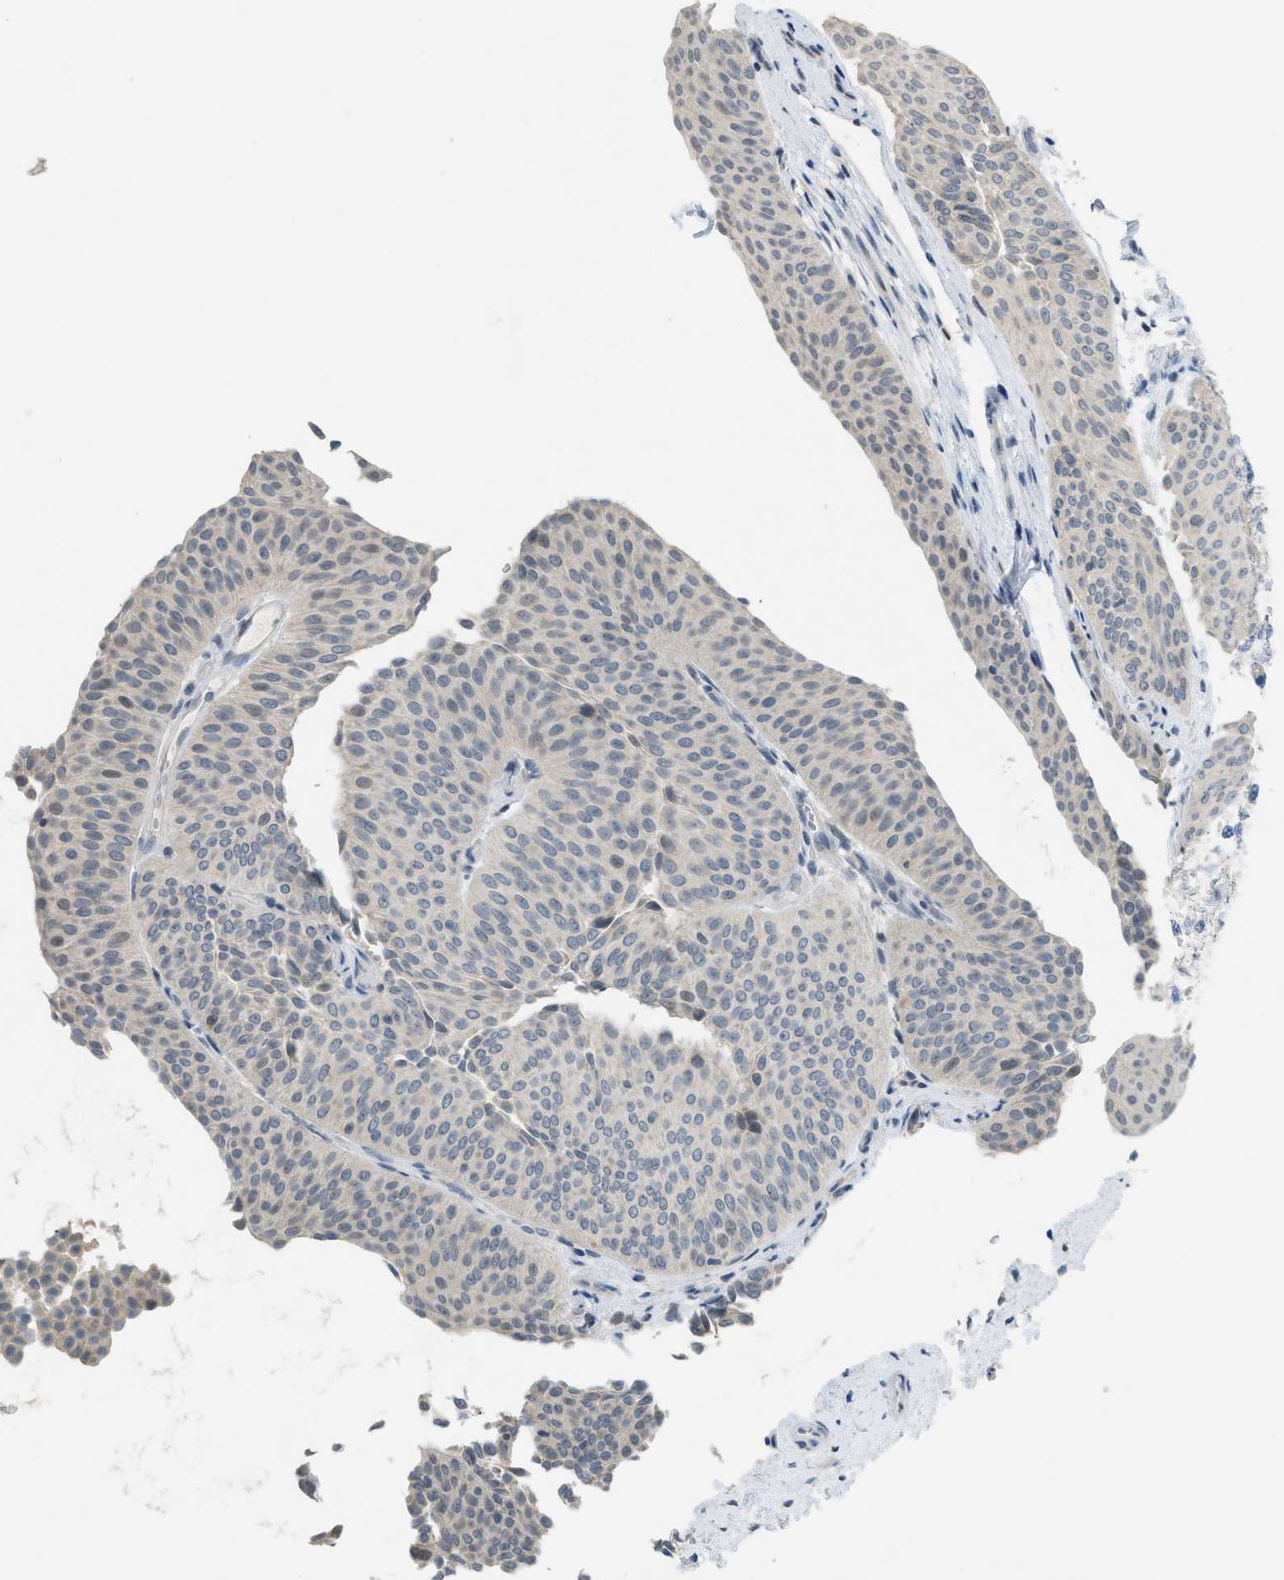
{"staining": {"intensity": "weak", "quantity": "<25%", "location": "cytoplasmic/membranous,nuclear"}, "tissue": "urothelial cancer", "cell_type": "Tumor cells", "image_type": "cancer", "snomed": [{"axis": "morphology", "description": "Urothelial carcinoma, Low grade"}, {"axis": "topography", "description": "Urinary bladder"}], "caption": "Tumor cells are negative for protein expression in human urothelial cancer. (Stains: DAB (3,3'-diaminobenzidine) immunohistochemistry with hematoxylin counter stain, Microscopy: brightfield microscopy at high magnification).", "gene": "TXNDC2", "patient": {"sex": "female", "age": 60}}